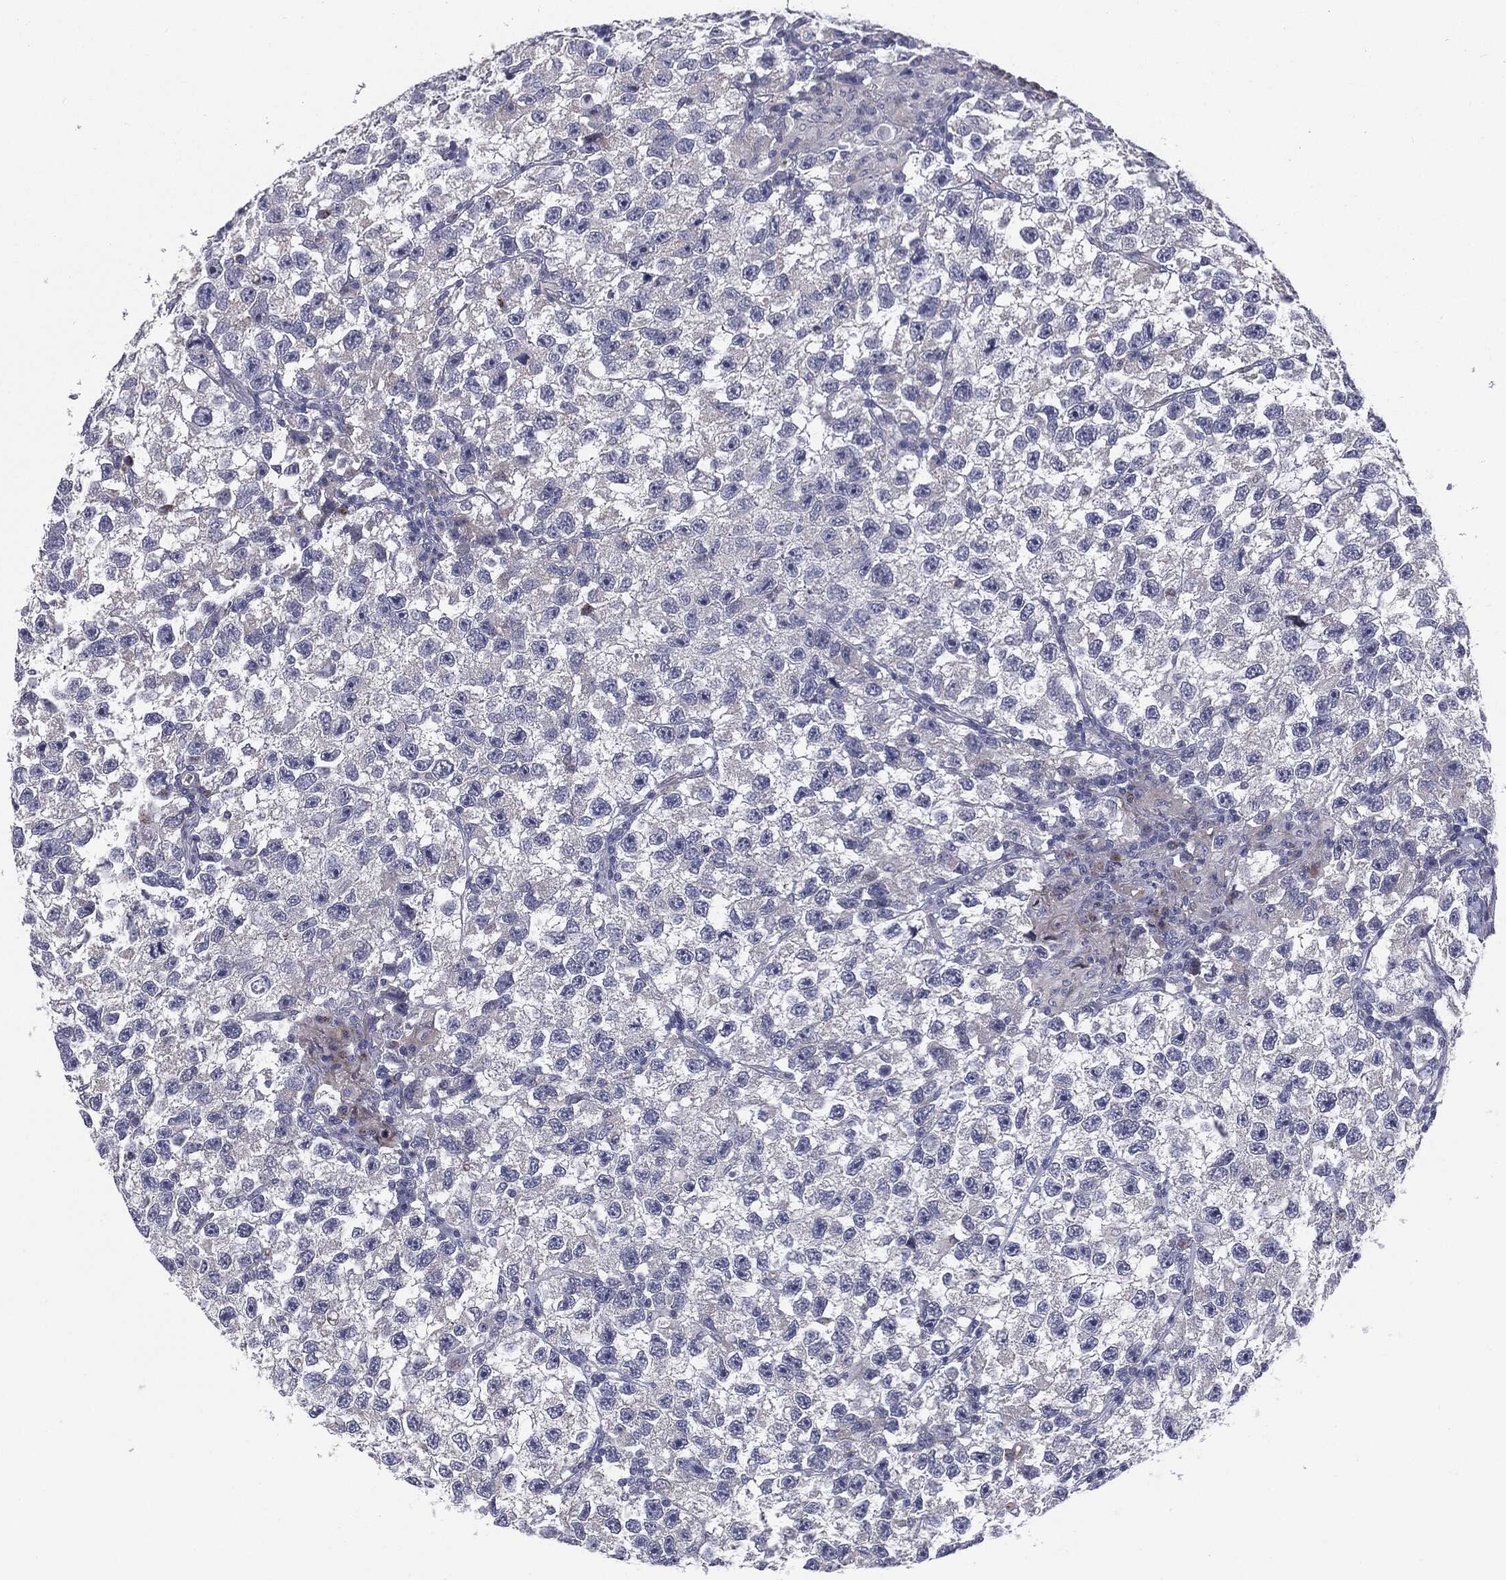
{"staining": {"intensity": "negative", "quantity": "none", "location": "none"}, "tissue": "testis cancer", "cell_type": "Tumor cells", "image_type": "cancer", "snomed": [{"axis": "morphology", "description": "Seminoma, NOS"}, {"axis": "topography", "description": "Testis"}], "caption": "Micrograph shows no protein expression in tumor cells of testis cancer tissue.", "gene": "KRT5", "patient": {"sex": "male", "age": 26}}